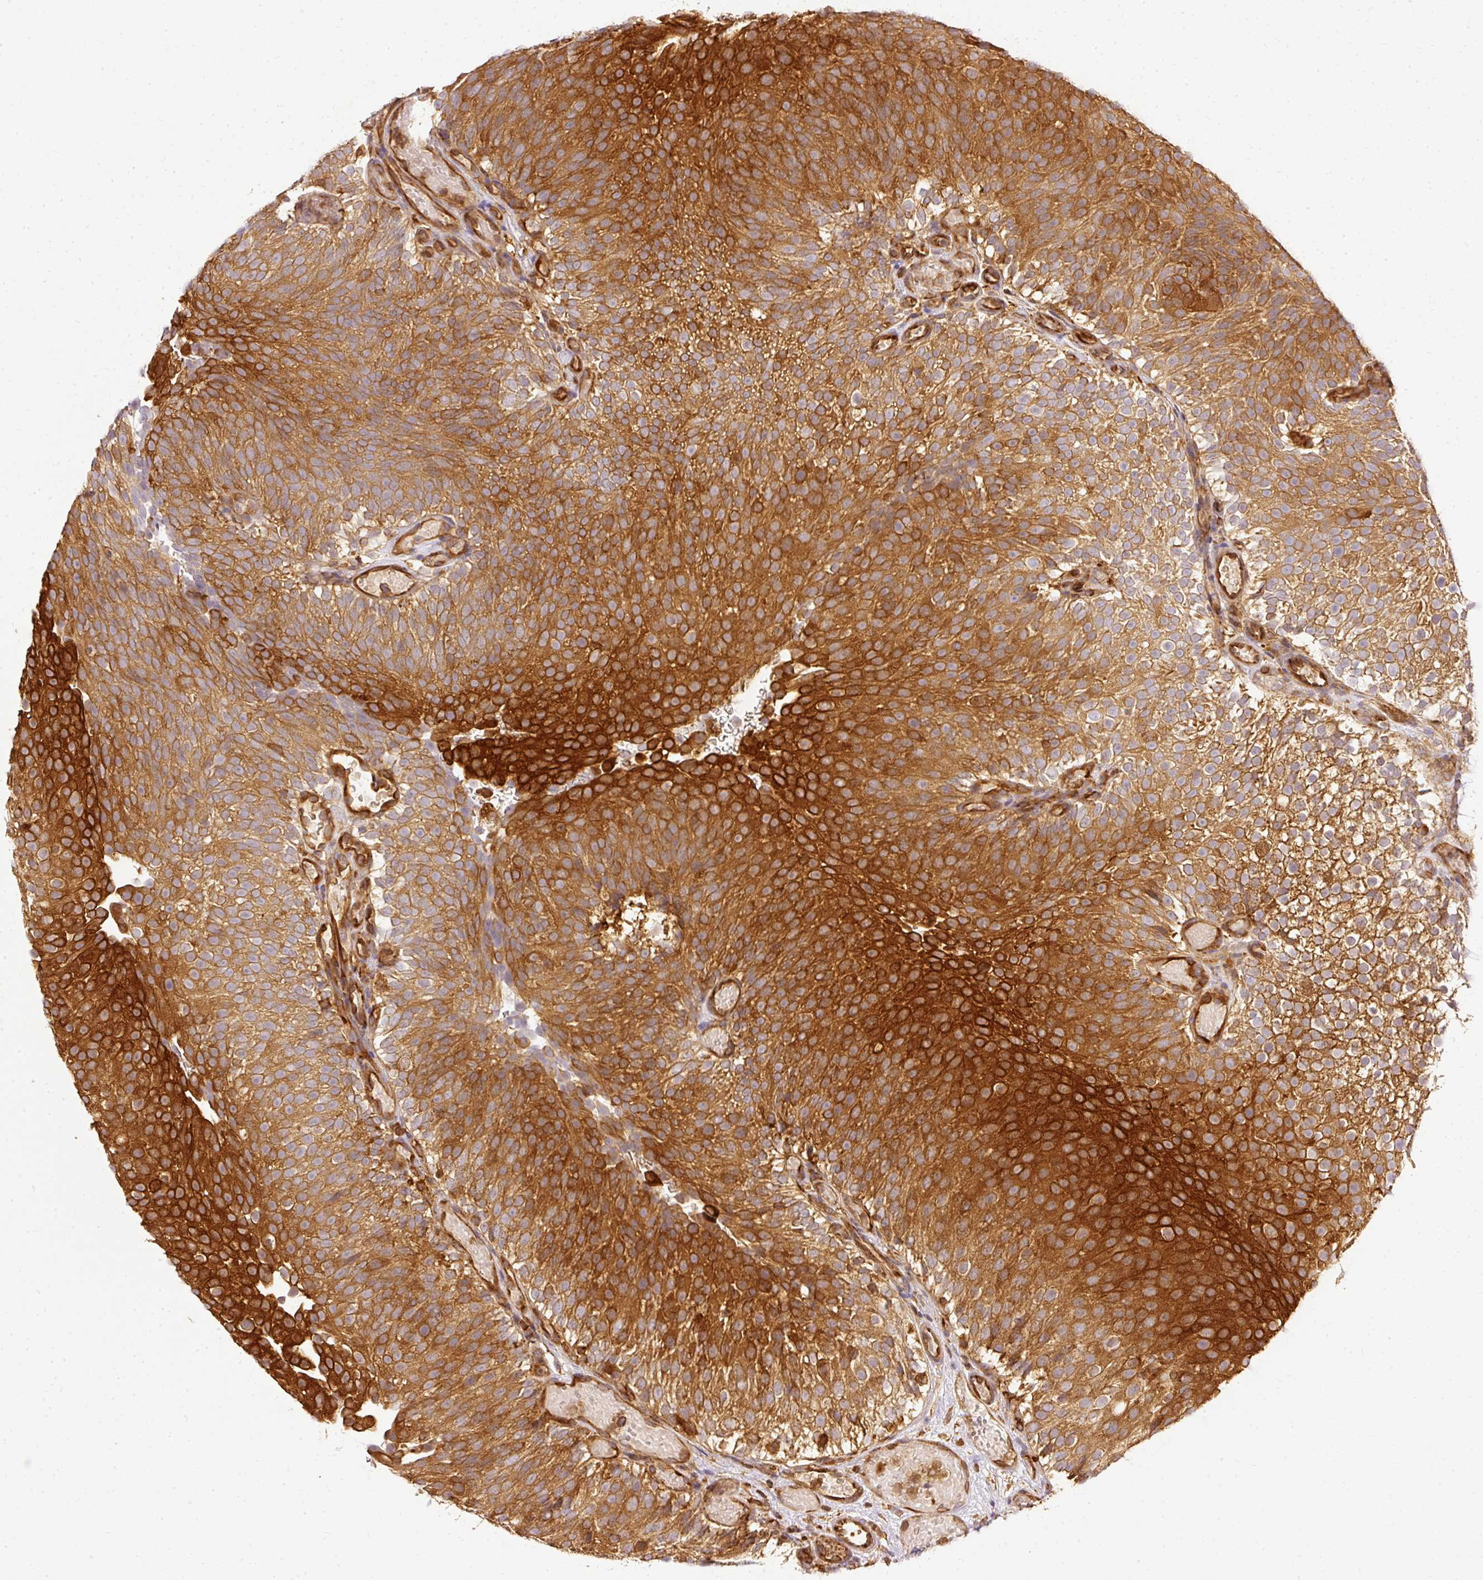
{"staining": {"intensity": "strong", "quantity": ">75%", "location": "cytoplasmic/membranous"}, "tissue": "urothelial cancer", "cell_type": "Tumor cells", "image_type": "cancer", "snomed": [{"axis": "morphology", "description": "Urothelial carcinoma, Low grade"}, {"axis": "topography", "description": "Urinary bladder"}], "caption": "About >75% of tumor cells in human low-grade urothelial carcinoma exhibit strong cytoplasmic/membranous protein expression as visualized by brown immunohistochemical staining.", "gene": "ARMH3", "patient": {"sex": "male", "age": 78}}